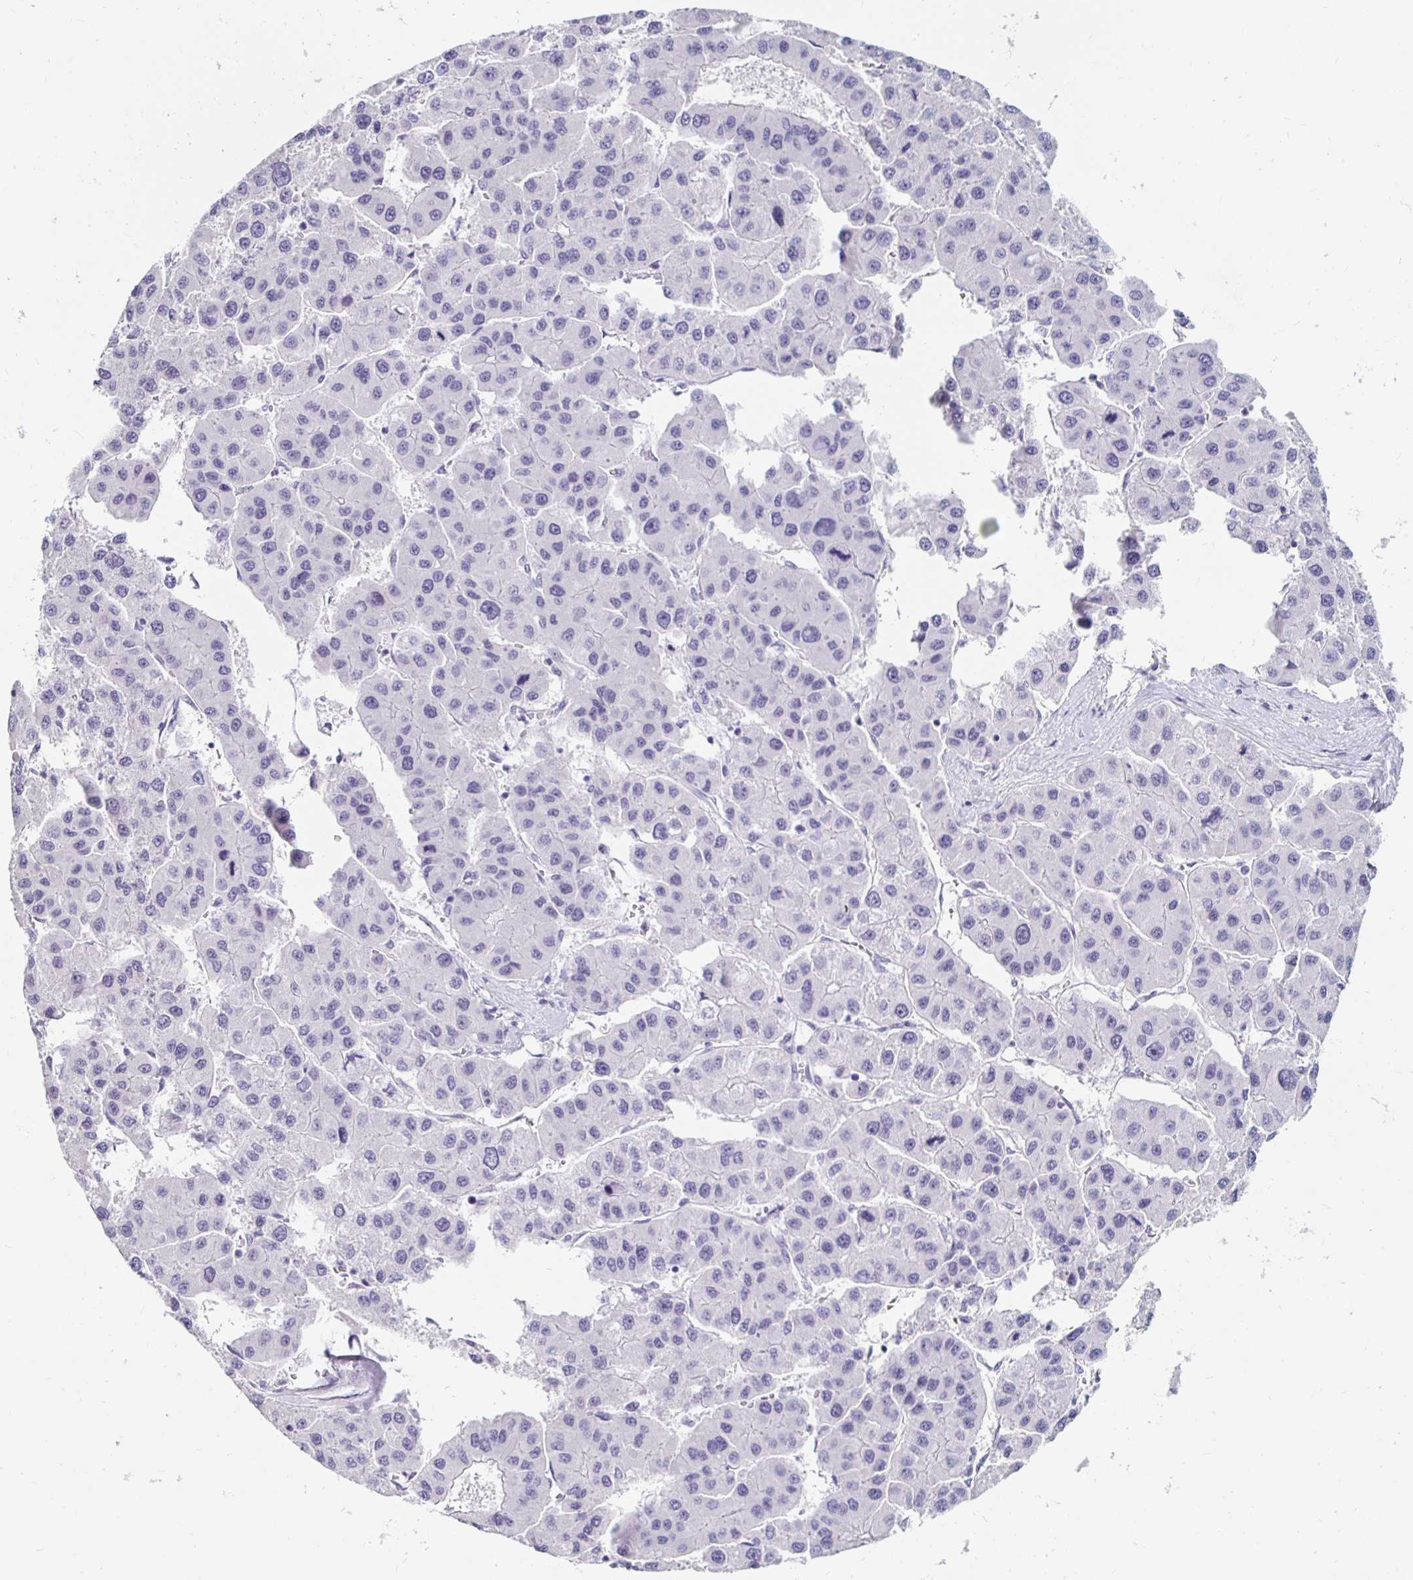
{"staining": {"intensity": "negative", "quantity": "none", "location": "none"}, "tissue": "liver cancer", "cell_type": "Tumor cells", "image_type": "cancer", "snomed": [{"axis": "morphology", "description": "Carcinoma, Hepatocellular, NOS"}, {"axis": "topography", "description": "Liver"}], "caption": "This is an IHC photomicrograph of liver hepatocellular carcinoma. There is no positivity in tumor cells.", "gene": "KCNQ2", "patient": {"sex": "male", "age": 73}}